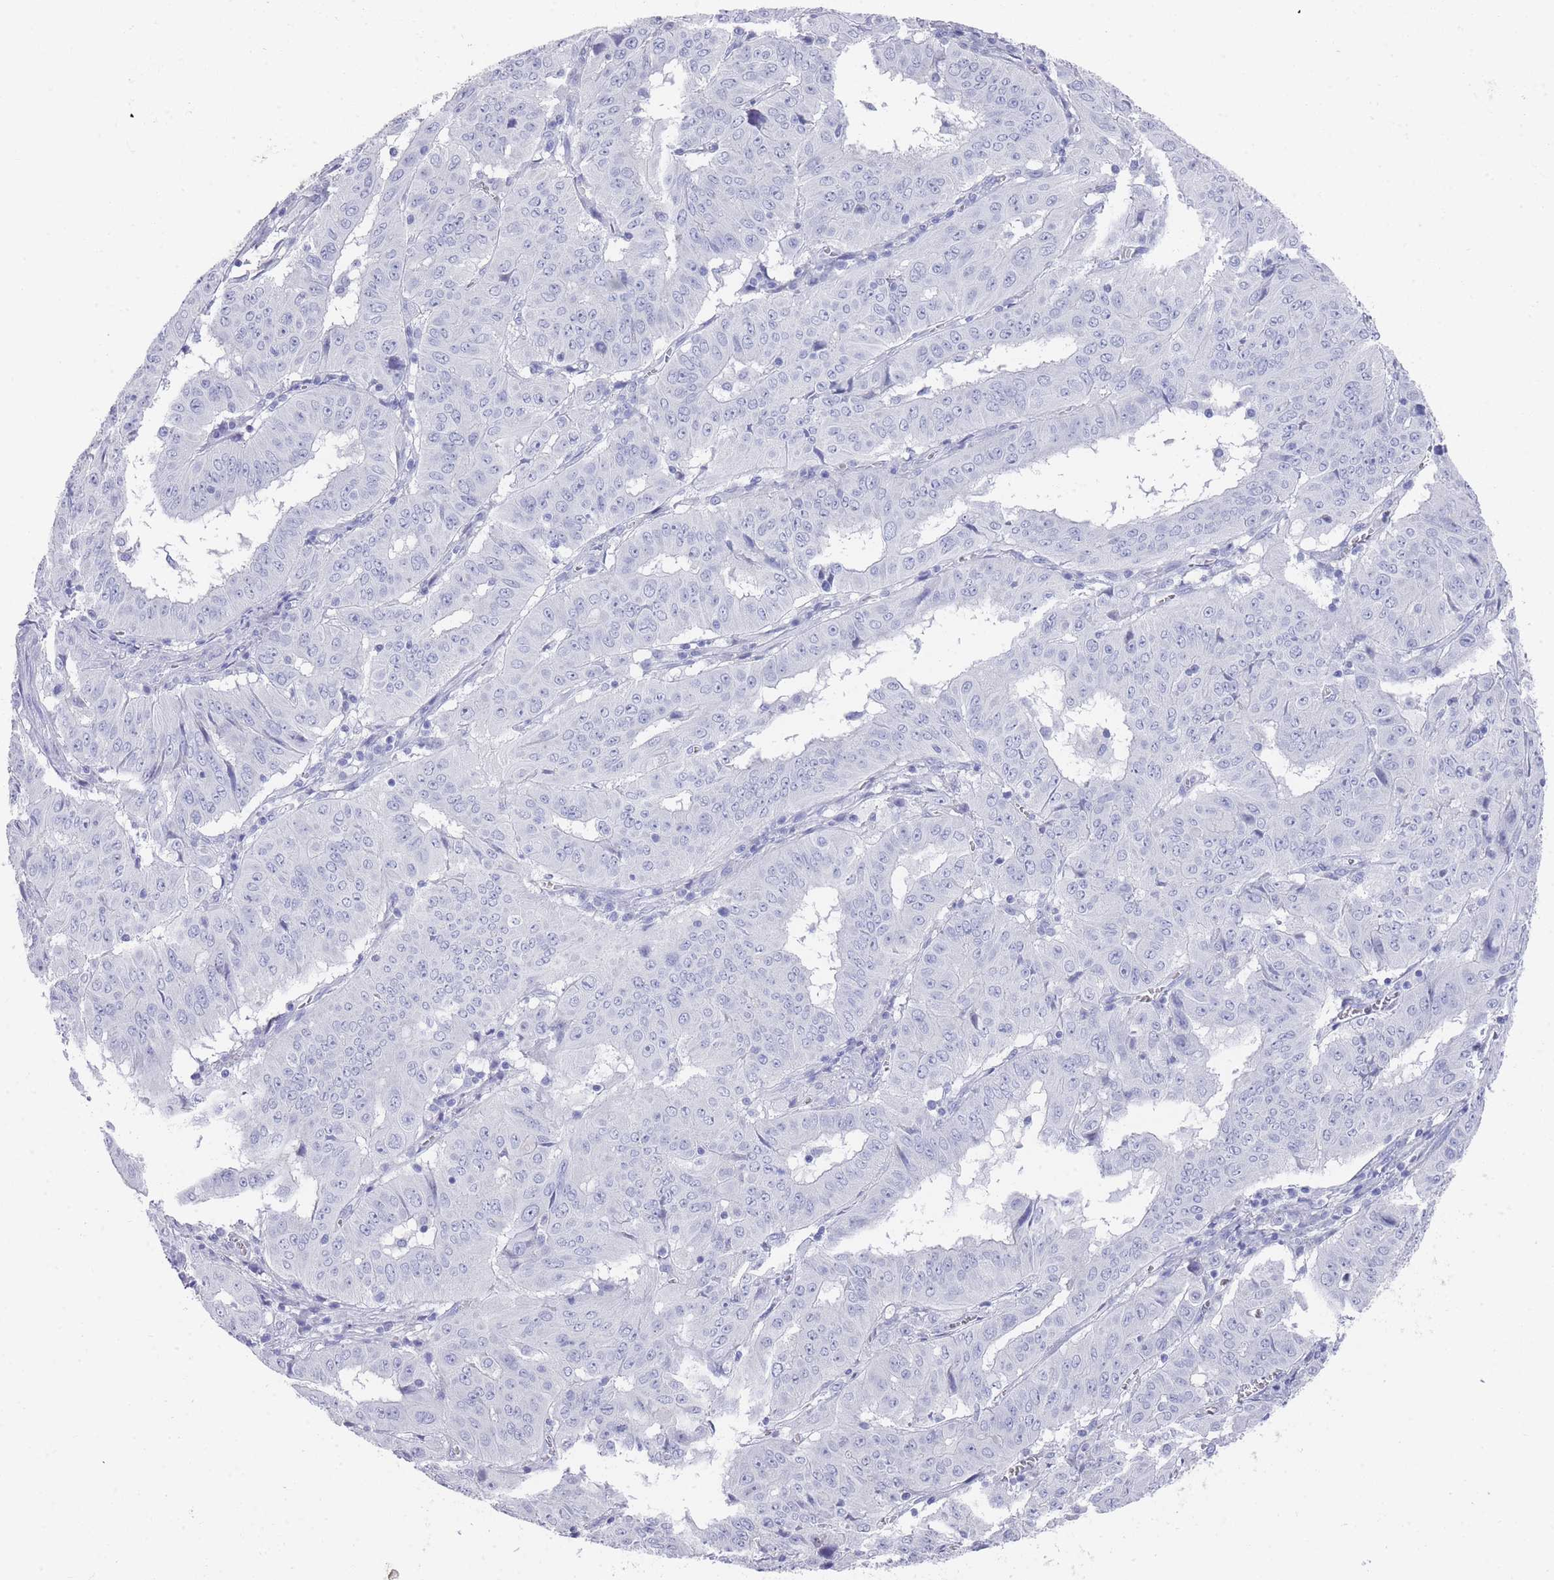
{"staining": {"intensity": "negative", "quantity": "none", "location": "none"}, "tissue": "pancreatic cancer", "cell_type": "Tumor cells", "image_type": "cancer", "snomed": [{"axis": "morphology", "description": "Adenocarcinoma, NOS"}, {"axis": "topography", "description": "Pancreas"}], "caption": "Tumor cells show no significant protein positivity in adenocarcinoma (pancreatic).", "gene": "RAB2B", "patient": {"sex": "male", "age": 63}}